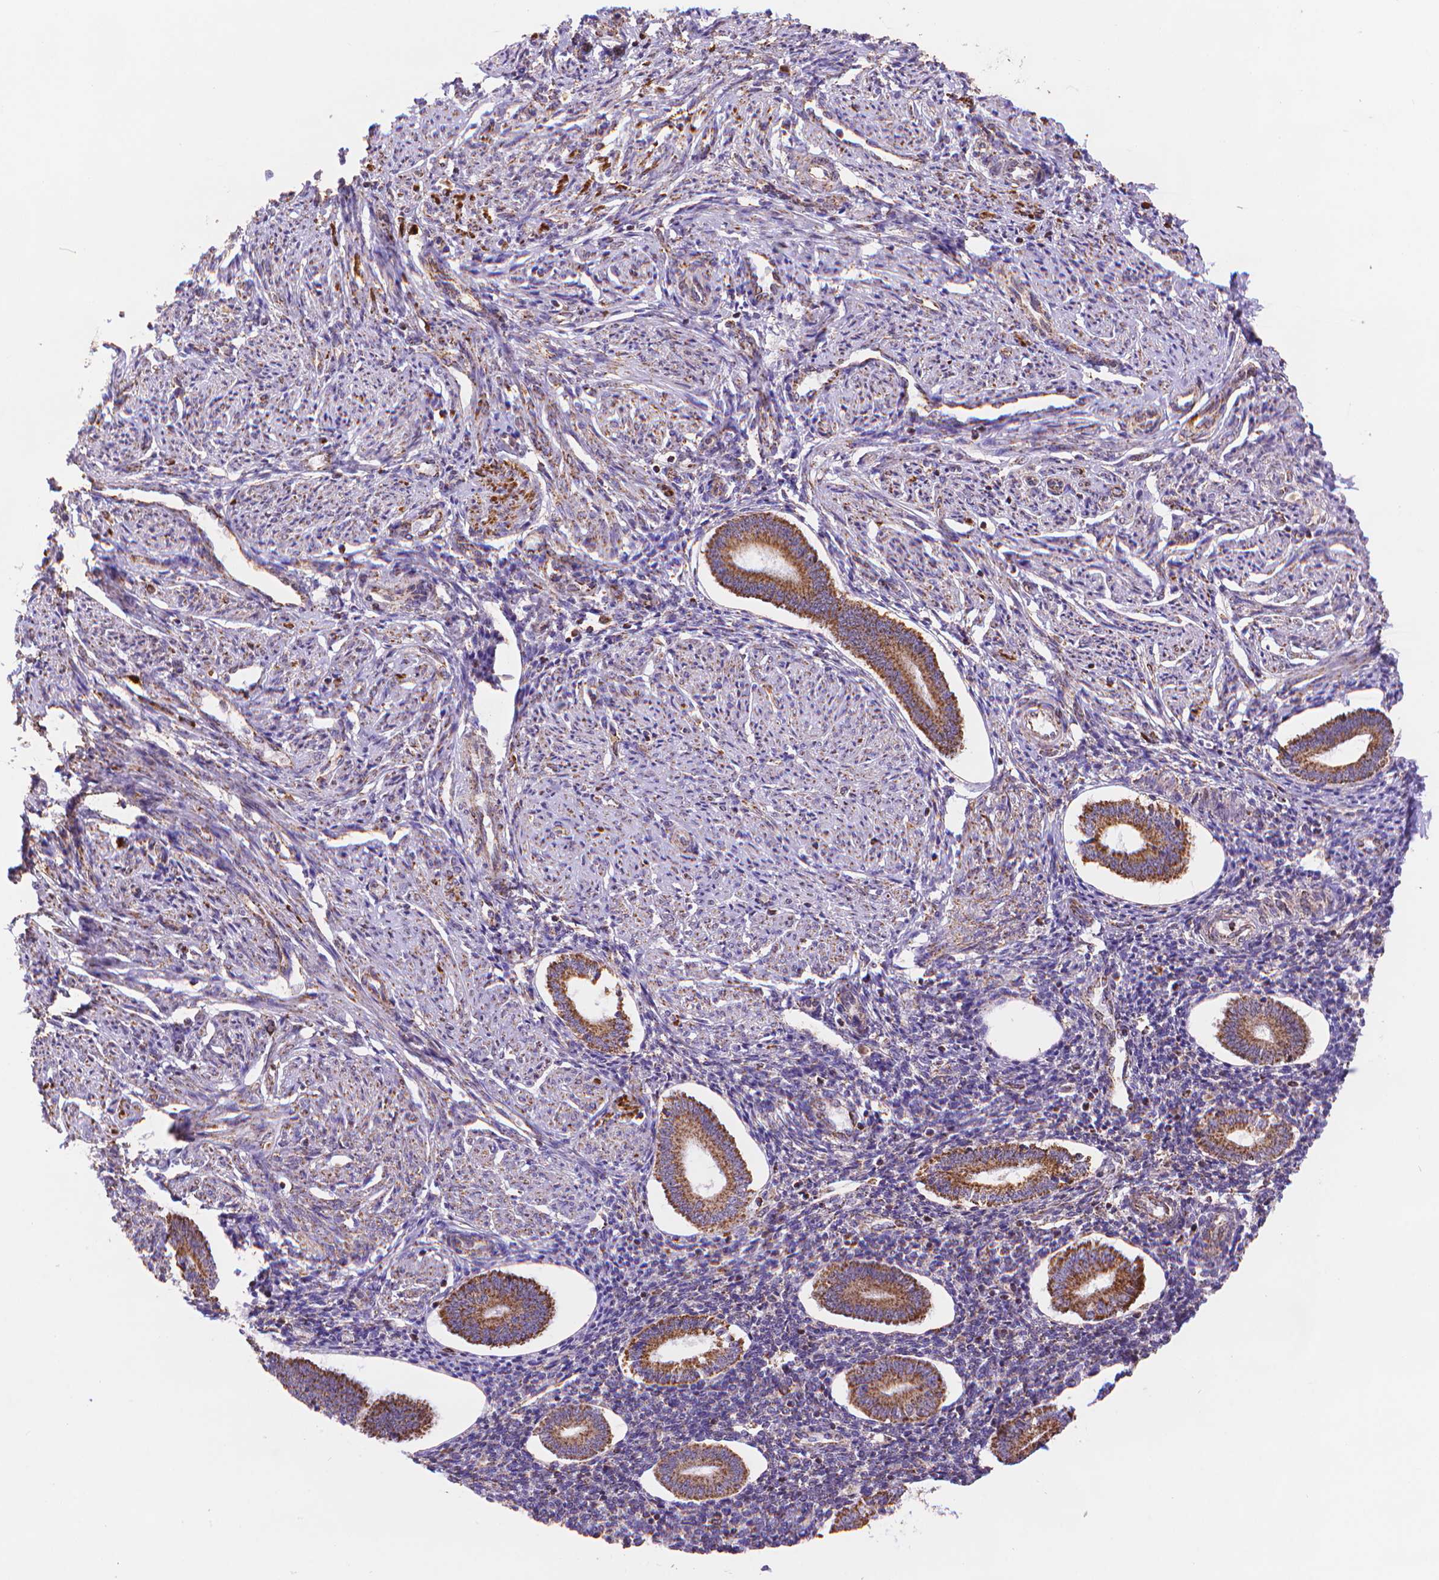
{"staining": {"intensity": "negative", "quantity": "none", "location": "none"}, "tissue": "endometrium", "cell_type": "Cells in endometrial stroma", "image_type": "normal", "snomed": [{"axis": "morphology", "description": "Normal tissue, NOS"}, {"axis": "topography", "description": "Endometrium"}], "caption": "Human endometrium stained for a protein using IHC reveals no expression in cells in endometrial stroma.", "gene": "CYYR1", "patient": {"sex": "female", "age": 40}}